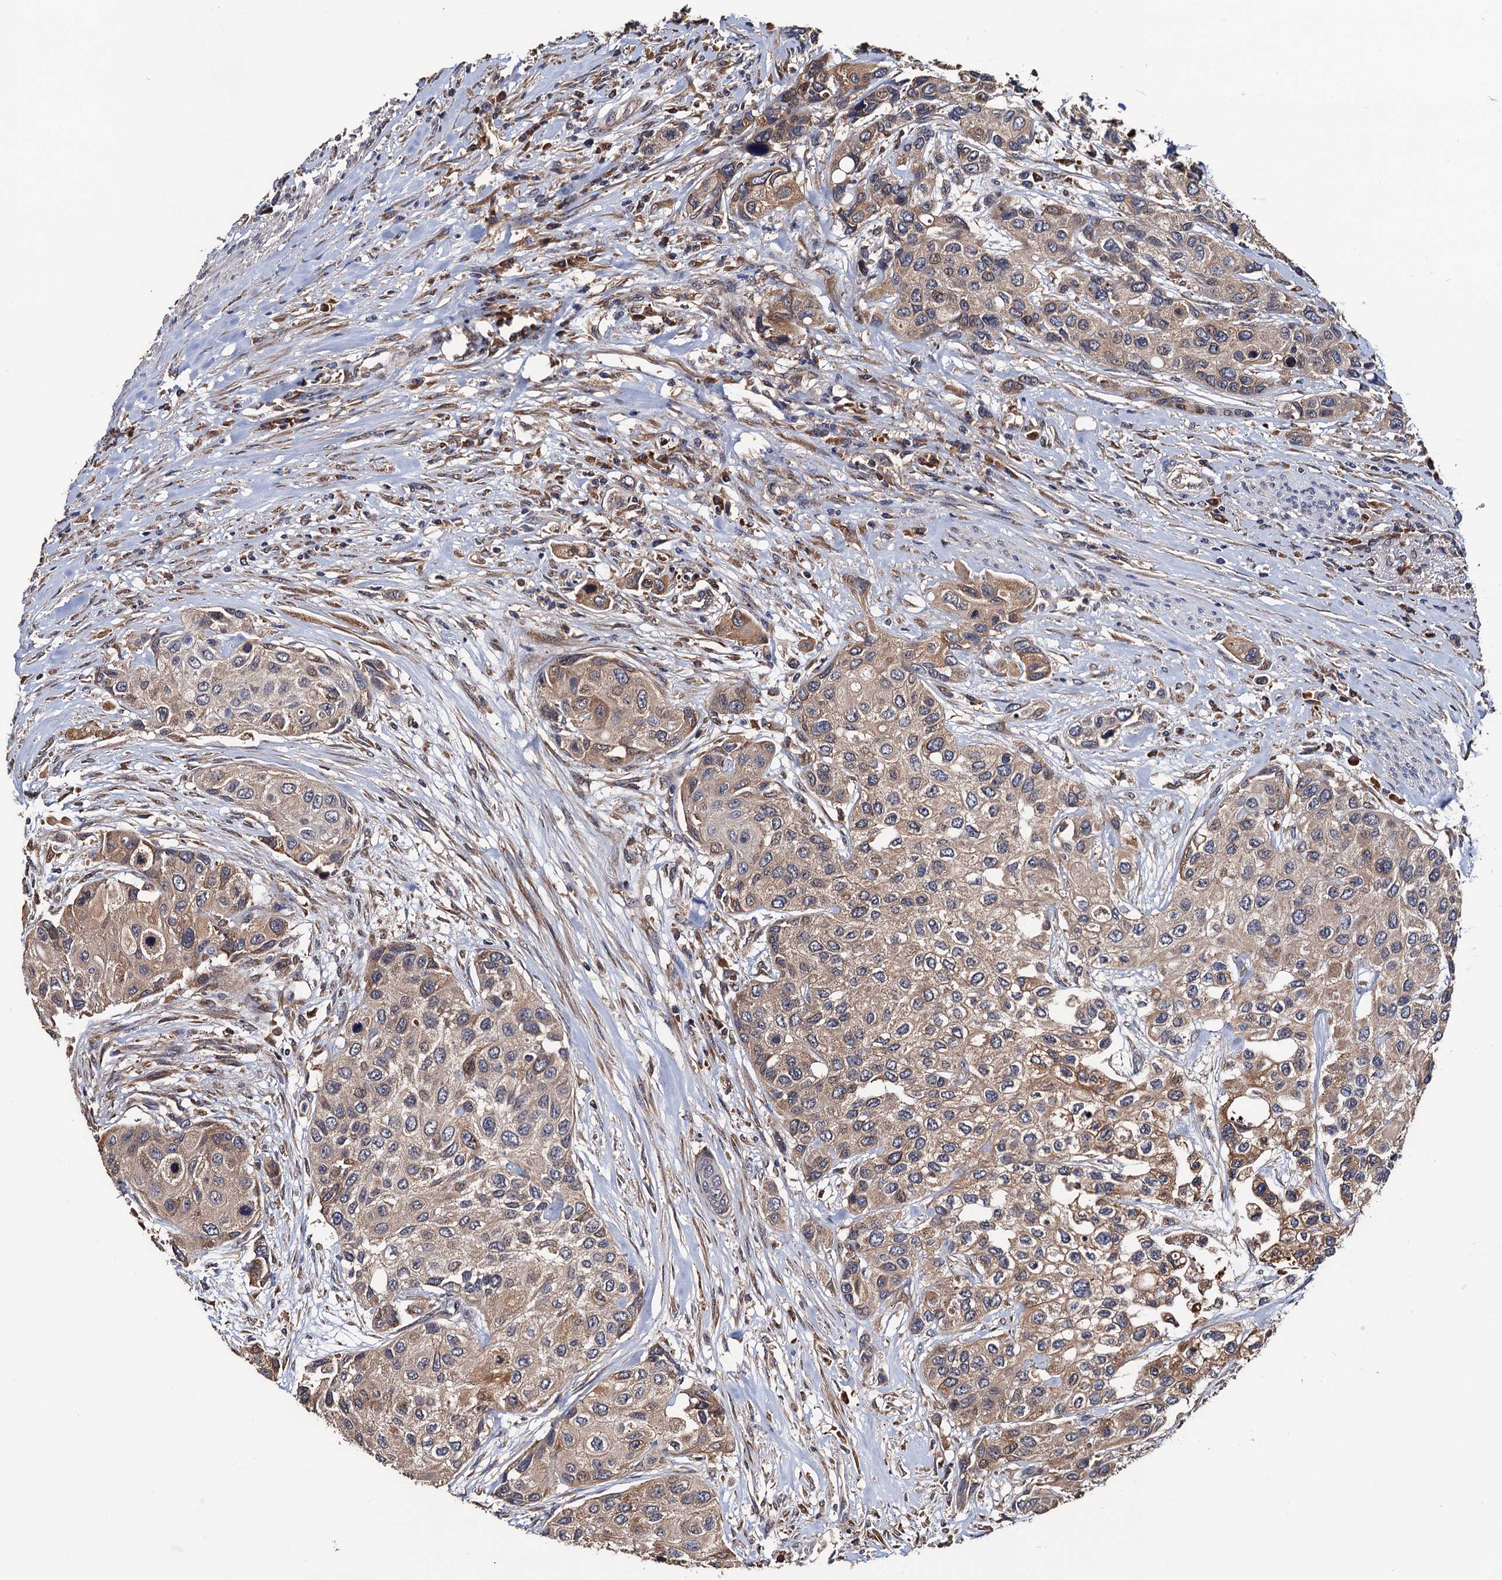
{"staining": {"intensity": "moderate", "quantity": ">75%", "location": "cytoplasmic/membranous"}, "tissue": "urothelial cancer", "cell_type": "Tumor cells", "image_type": "cancer", "snomed": [{"axis": "morphology", "description": "Normal tissue, NOS"}, {"axis": "morphology", "description": "Urothelial carcinoma, High grade"}, {"axis": "topography", "description": "Vascular tissue"}, {"axis": "topography", "description": "Urinary bladder"}], "caption": "Urothelial cancer tissue shows moderate cytoplasmic/membranous positivity in approximately >75% of tumor cells", "gene": "RGS11", "patient": {"sex": "female", "age": 56}}